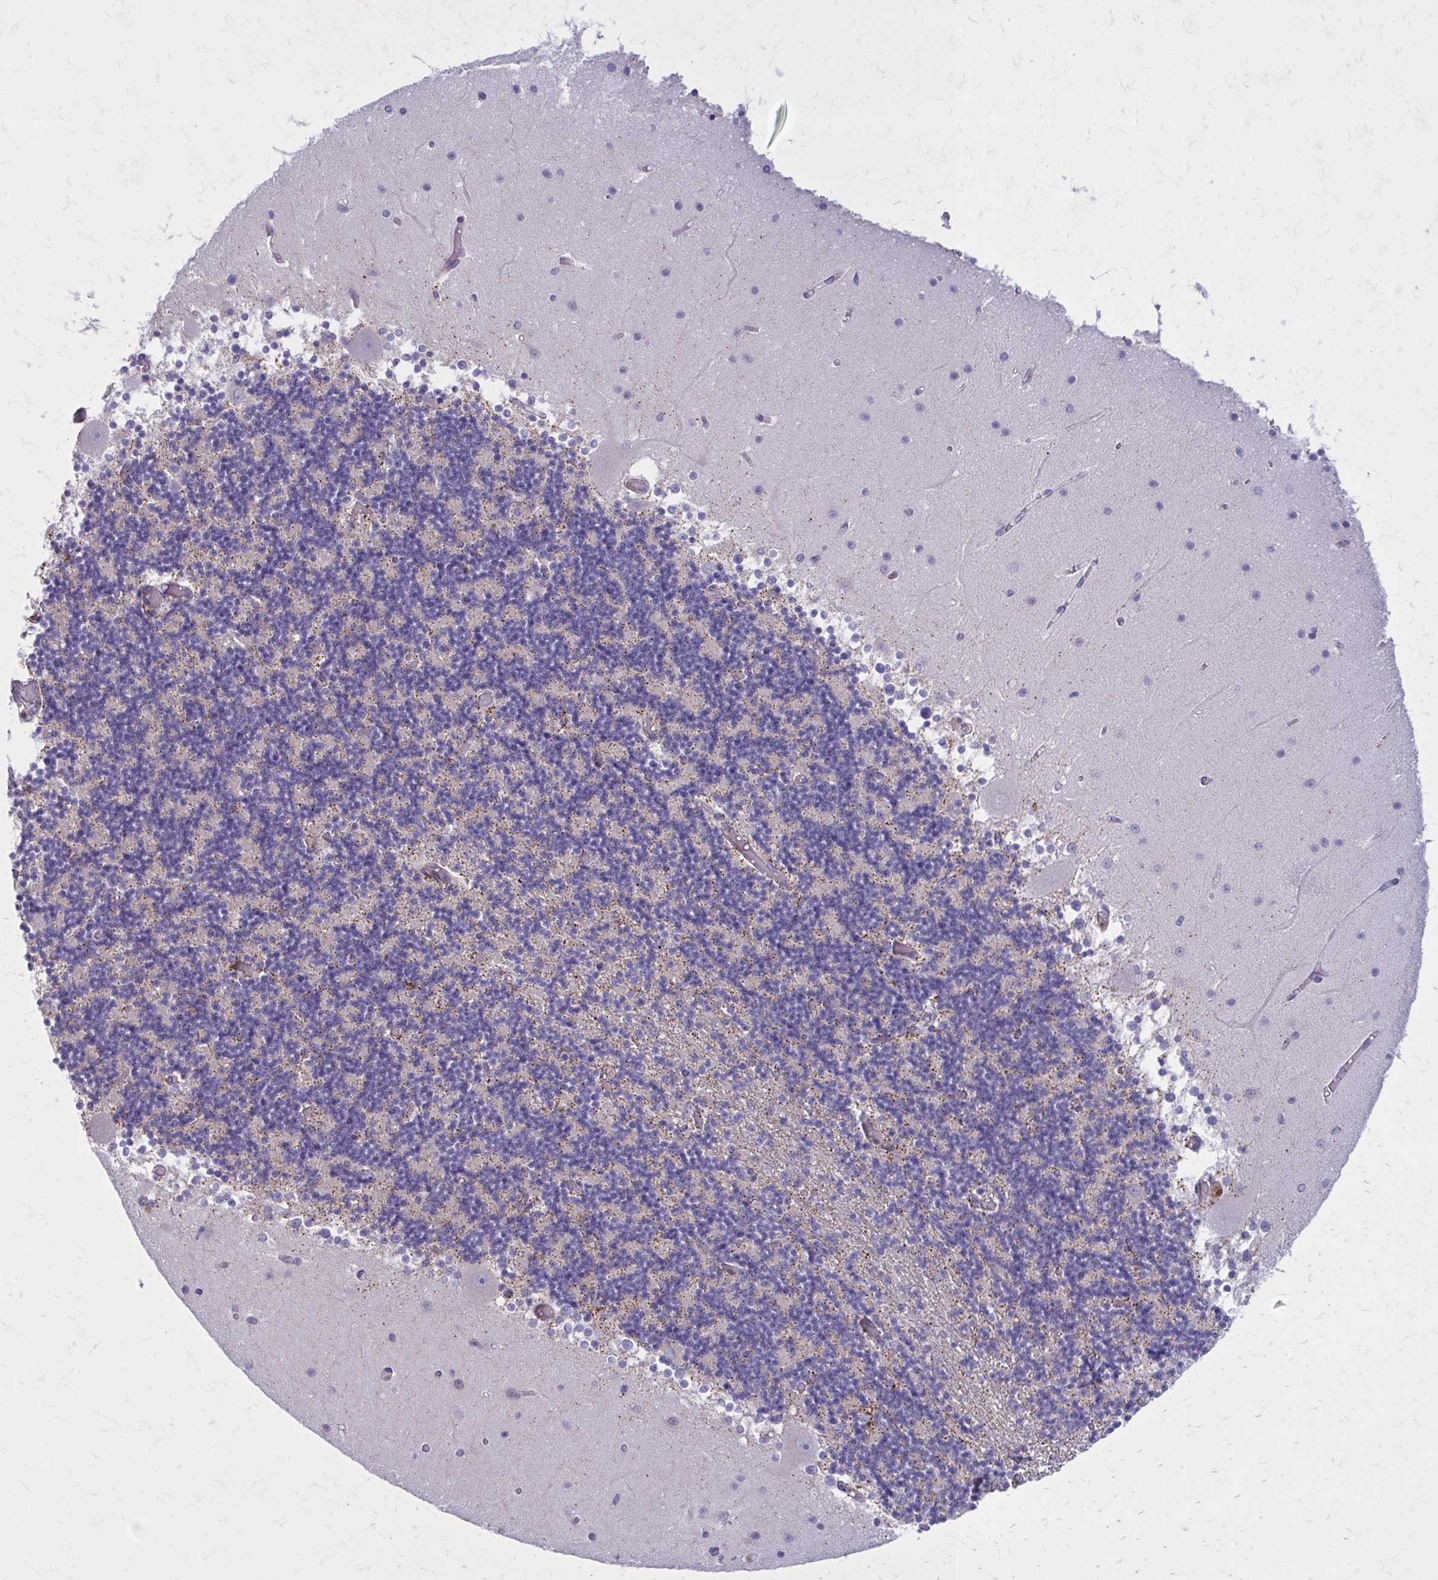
{"staining": {"intensity": "weak", "quantity": "25%-75%", "location": "cytoplasmic/membranous"}, "tissue": "cerebellum", "cell_type": "Cells in granular layer", "image_type": "normal", "snomed": [{"axis": "morphology", "description": "Normal tissue, NOS"}, {"axis": "topography", "description": "Cerebellum"}], "caption": "This micrograph reveals benign cerebellum stained with IHC to label a protein in brown. The cytoplasmic/membranous of cells in granular layer show weak positivity for the protein. Nuclei are counter-stained blue.", "gene": "GIGYF2", "patient": {"sex": "female", "age": 28}}